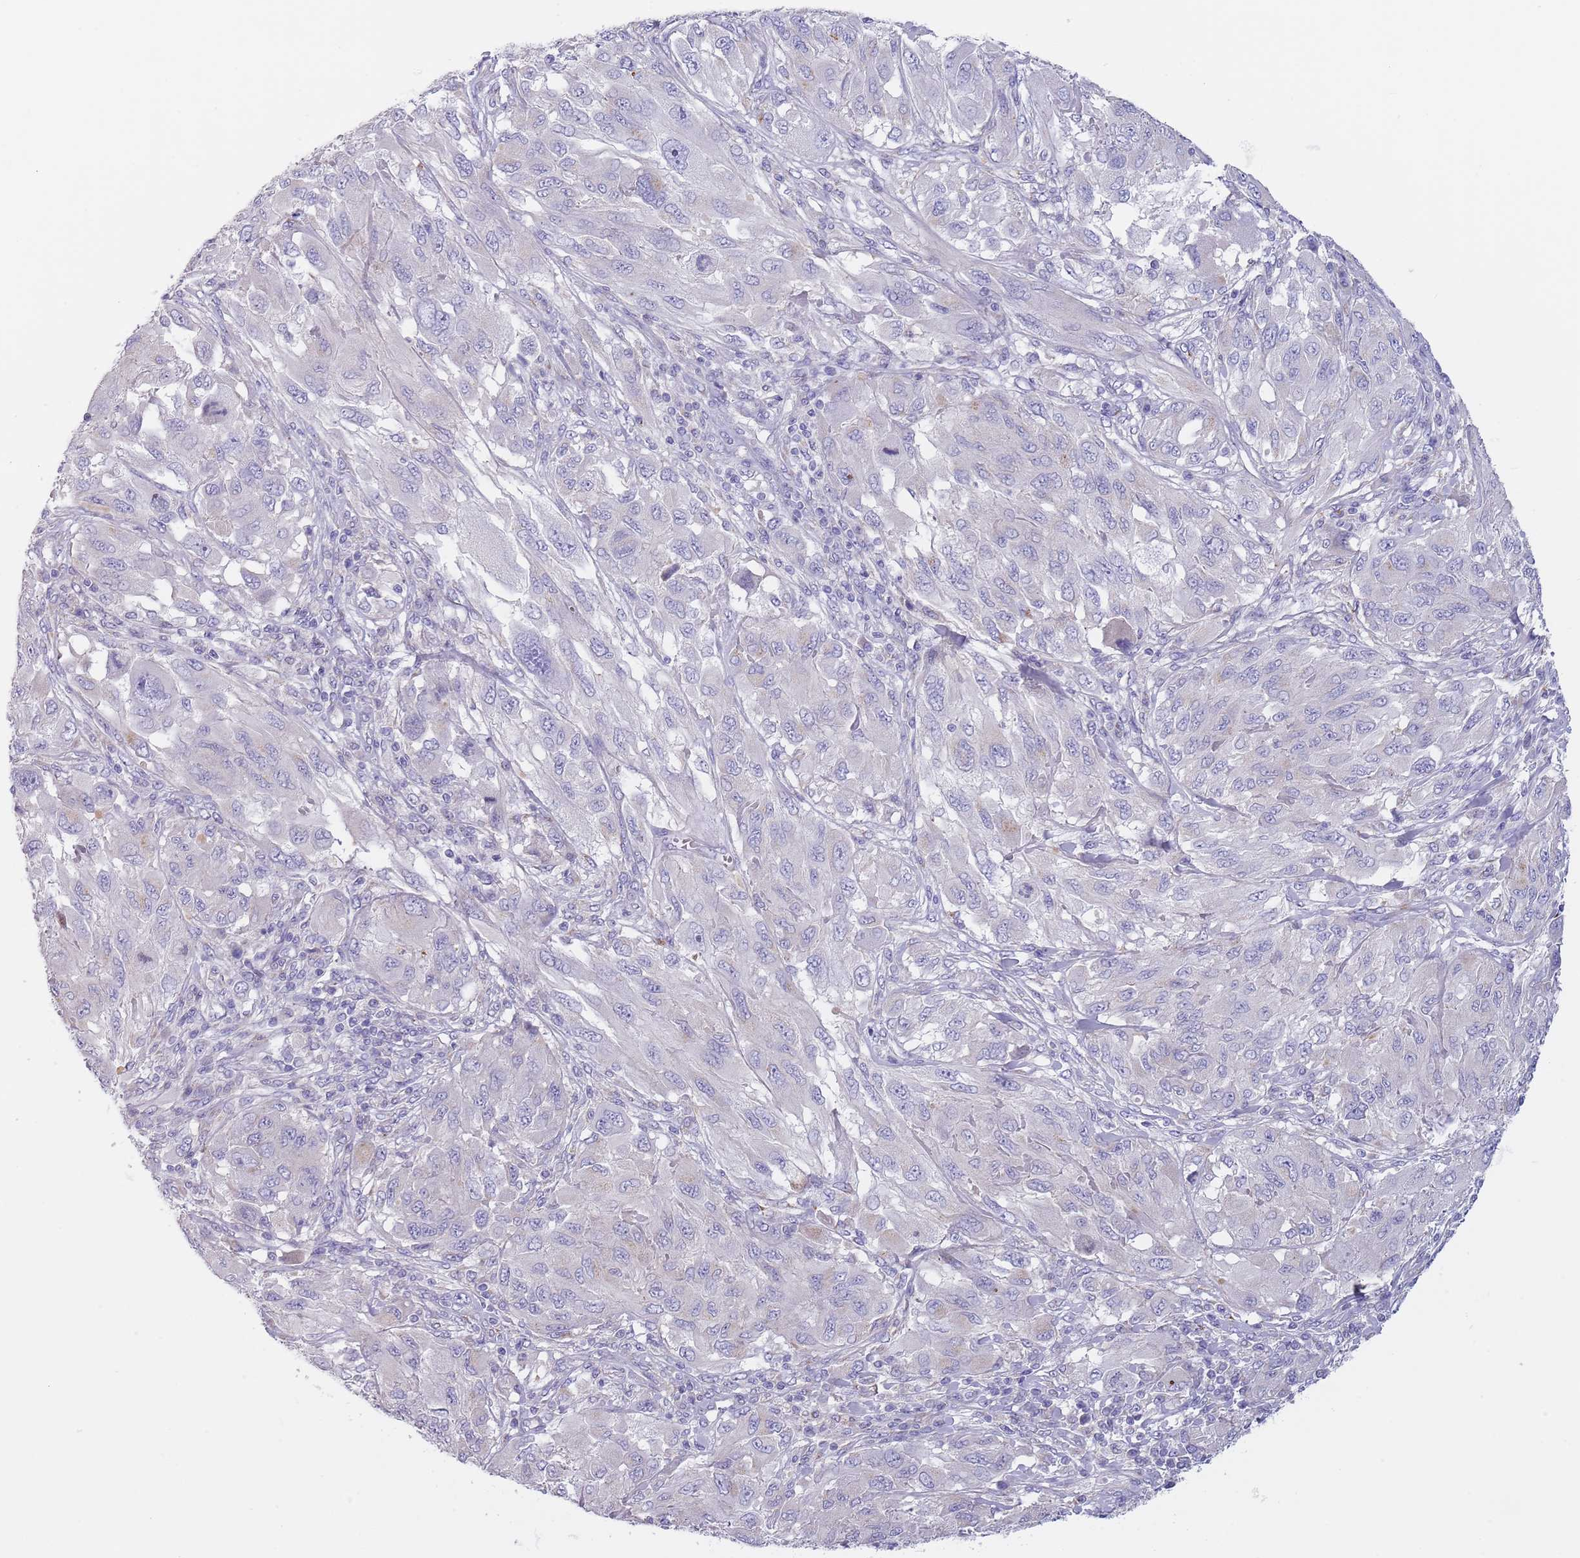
{"staining": {"intensity": "negative", "quantity": "none", "location": "none"}, "tissue": "melanoma", "cell_type": "Tumor cells", "image_type": "cancer", "snomed": [{"axis": "morphology", "description": "Malignant melanoma, NOS"}, {"axis": "topography", "description": "Skin"}], "caption": "Melanoma was stained to show a protein in brown. There is no significant positivity in tumor cells.", "gene": "MAN1C1", "patient": {"sex": "female", "age": 91}}